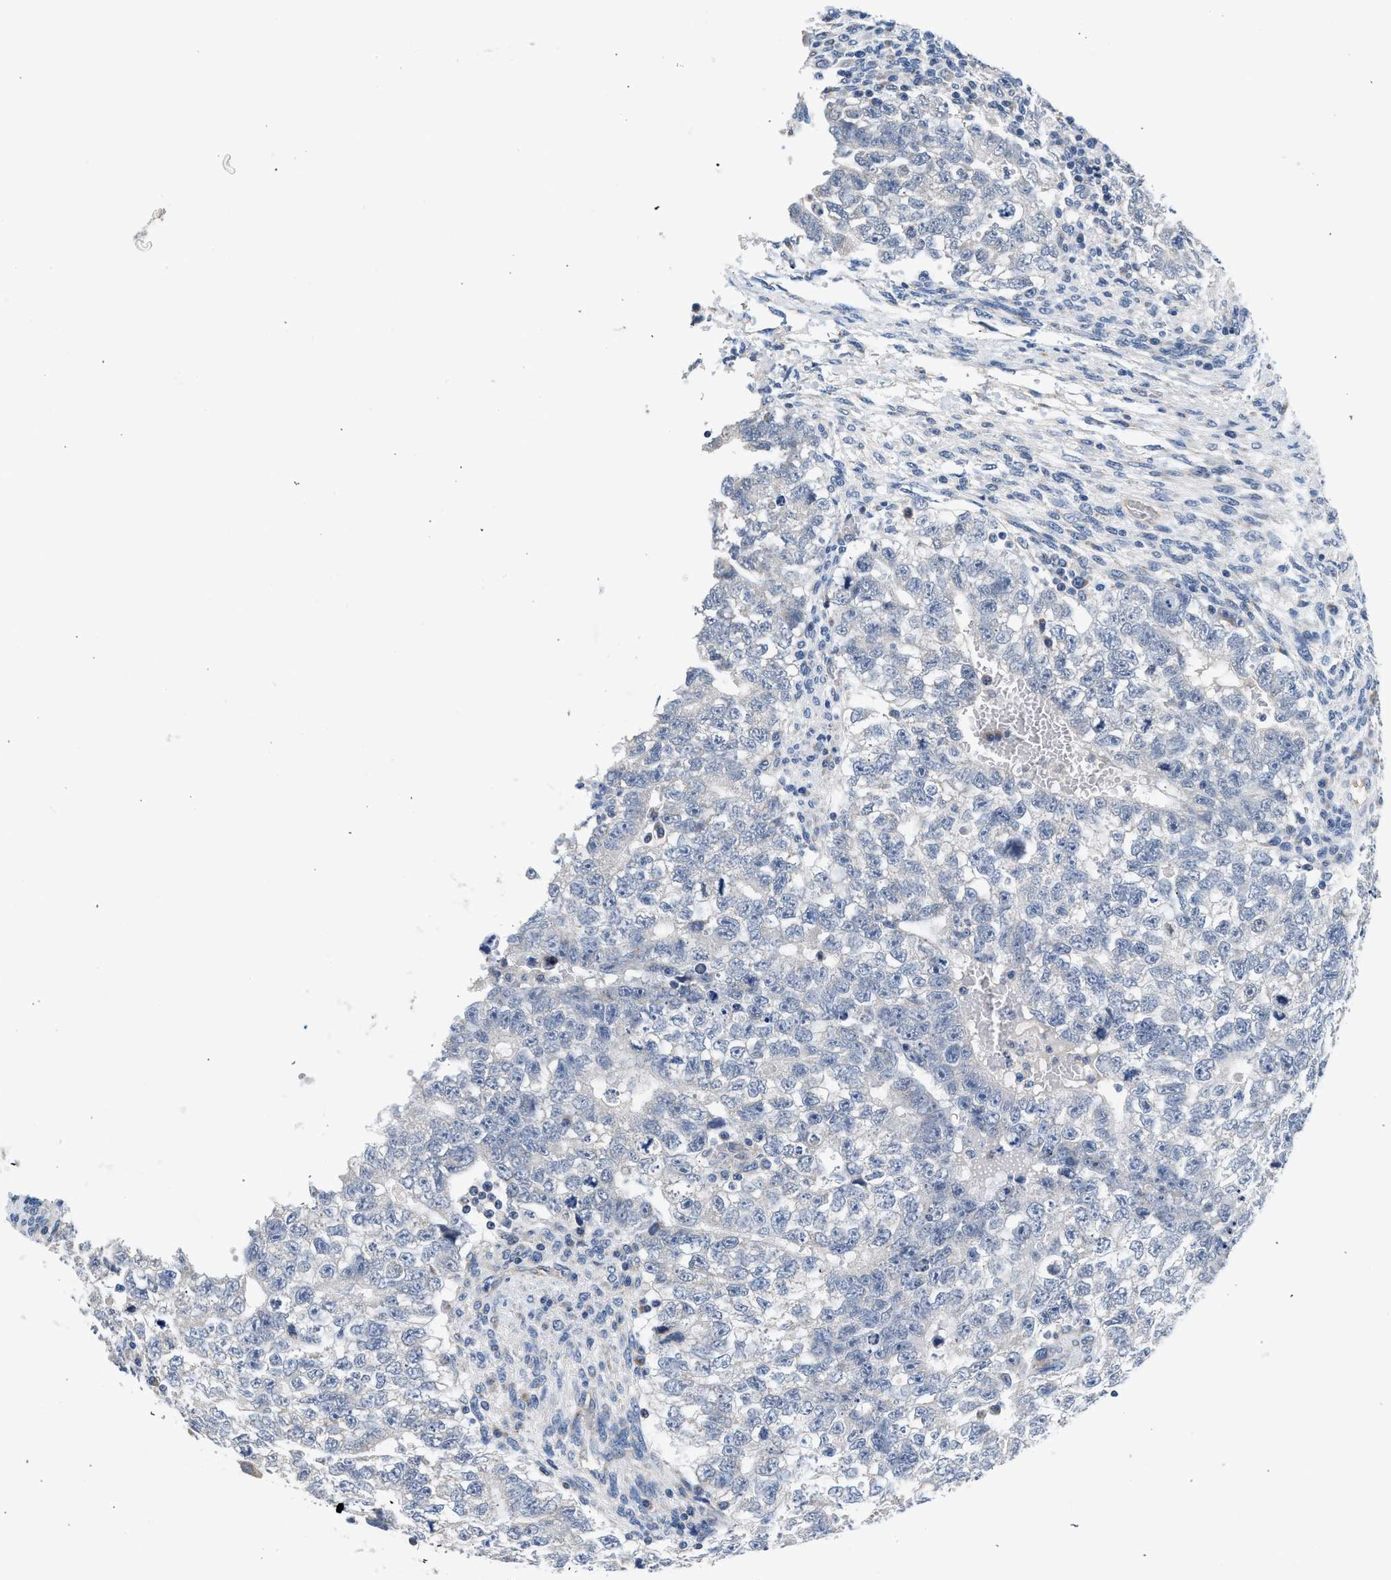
{"staining": {"intensity": "negative", "quantity": "none", "location": "none"}, "tissue": "testis cancer", "cell_type": "Tumor cells", "image_type": "cancer", "snomed": [{"axis": "morphology", "description": "Carcinoma, Embryonal, NOS"}, {"axis": "topography", "description": "Testis"}], "caption": "A histopathology image of human embryonal carcinoma (testis) is negative for staining in tumor cells.", "gene": "PIM1", "patient": {"sex": "male", "age": 28}}